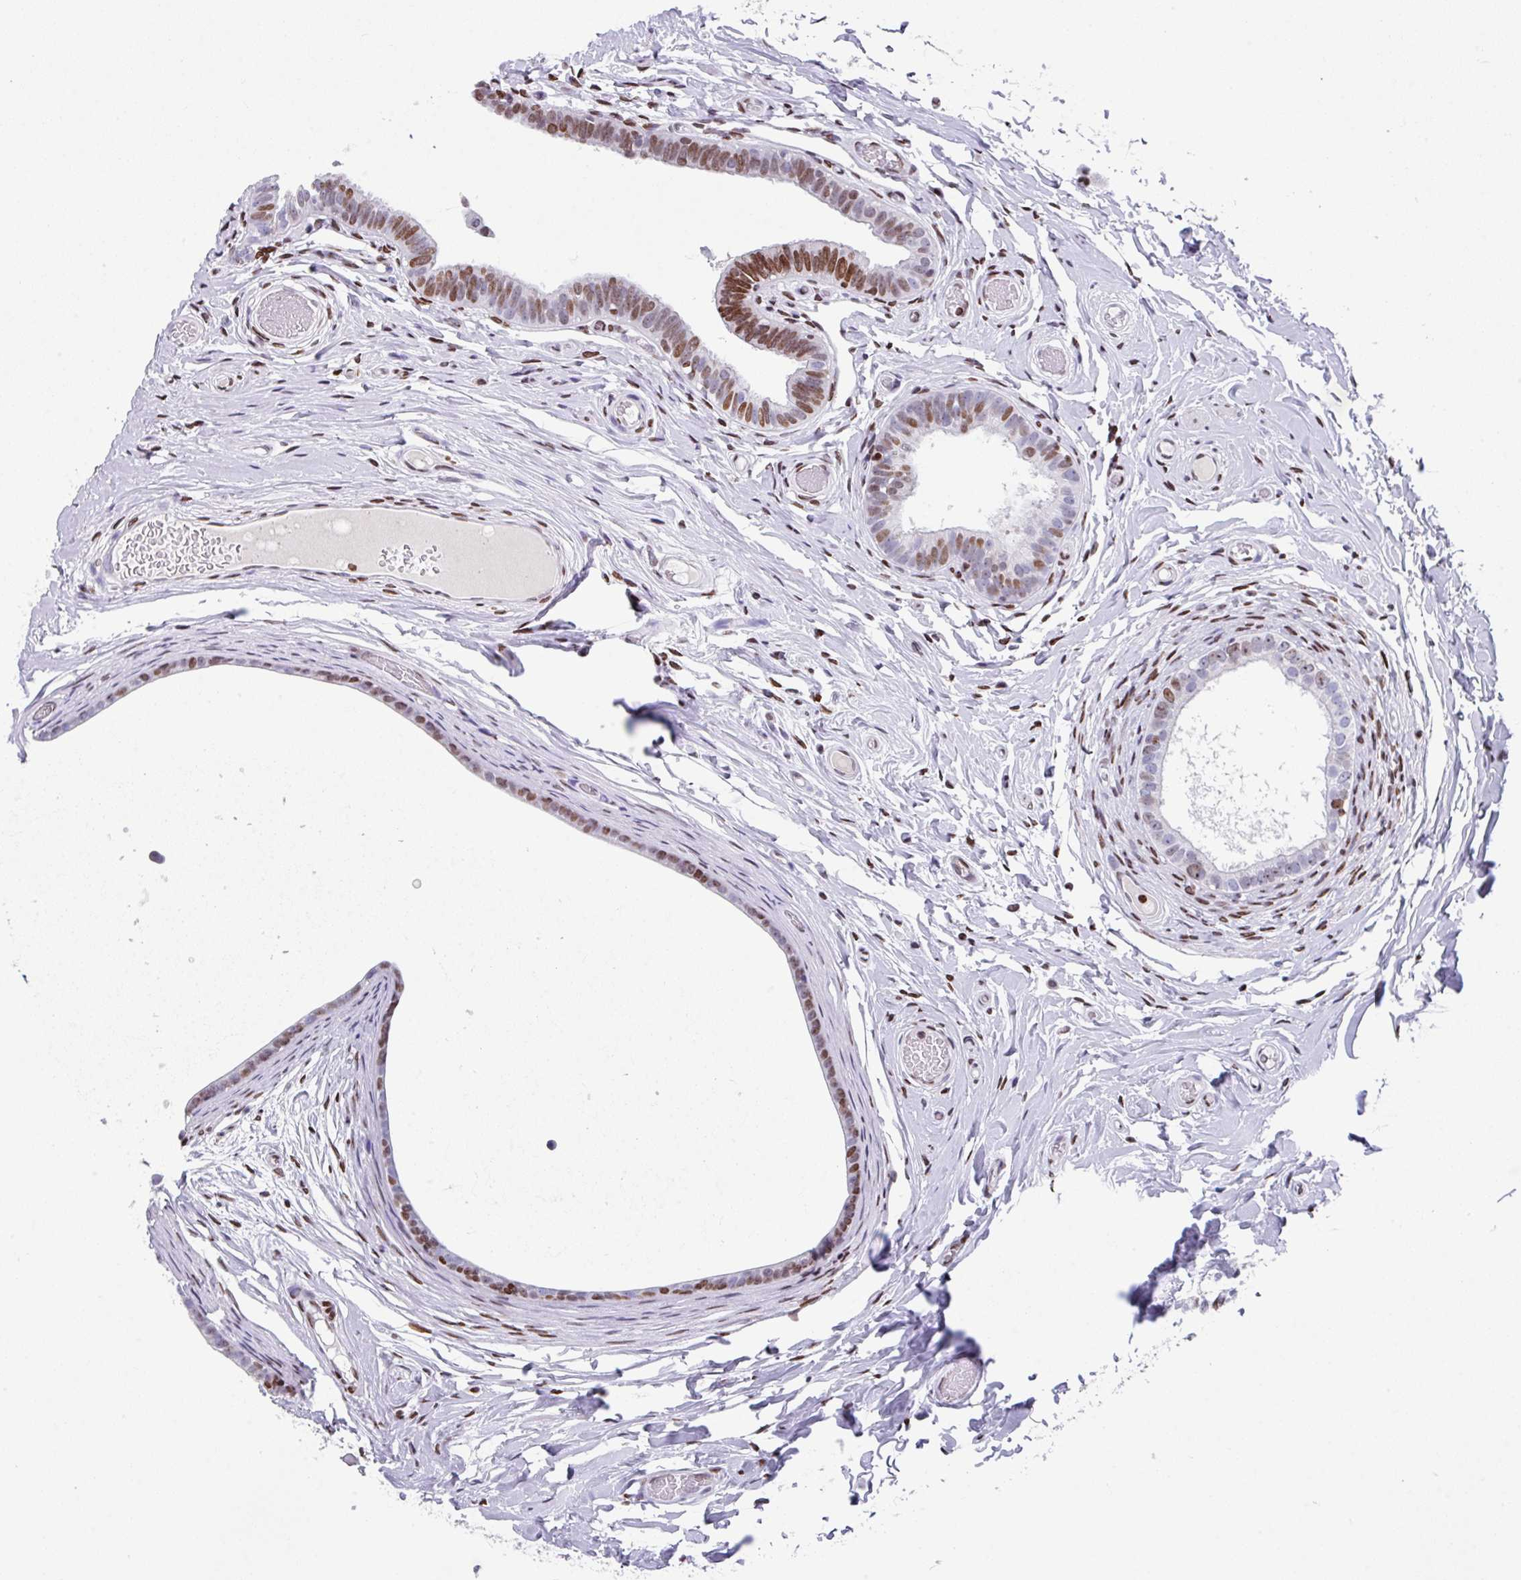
{"staining": {"intensity": "strong", "quantity": "<25%", "location": "nuclear"}, "tissue": "epididymis", "cell_type": "Glandular cells", "image_type": "normal", "snomed": [{"axis": "morphology", "description": "Normal tissue, NOS"}, {"axis": "morphology", "description": "Carcinoma, Embryonal, NOS"}, {"axis": "topography", "description": "Testis"}, {"axis": "topography", "description": "Epididymis"}], "caption": "High-power microscopy captured an immunohistochemistry micrograph of benign epididymis, revealing strong nuclear staining in about <25% of glandular cells. (brown staining indicates protein expression, while blue staining denotes nuclei).", "gene": "TCF3", "patient": {"sex": "male", "age": 36}}